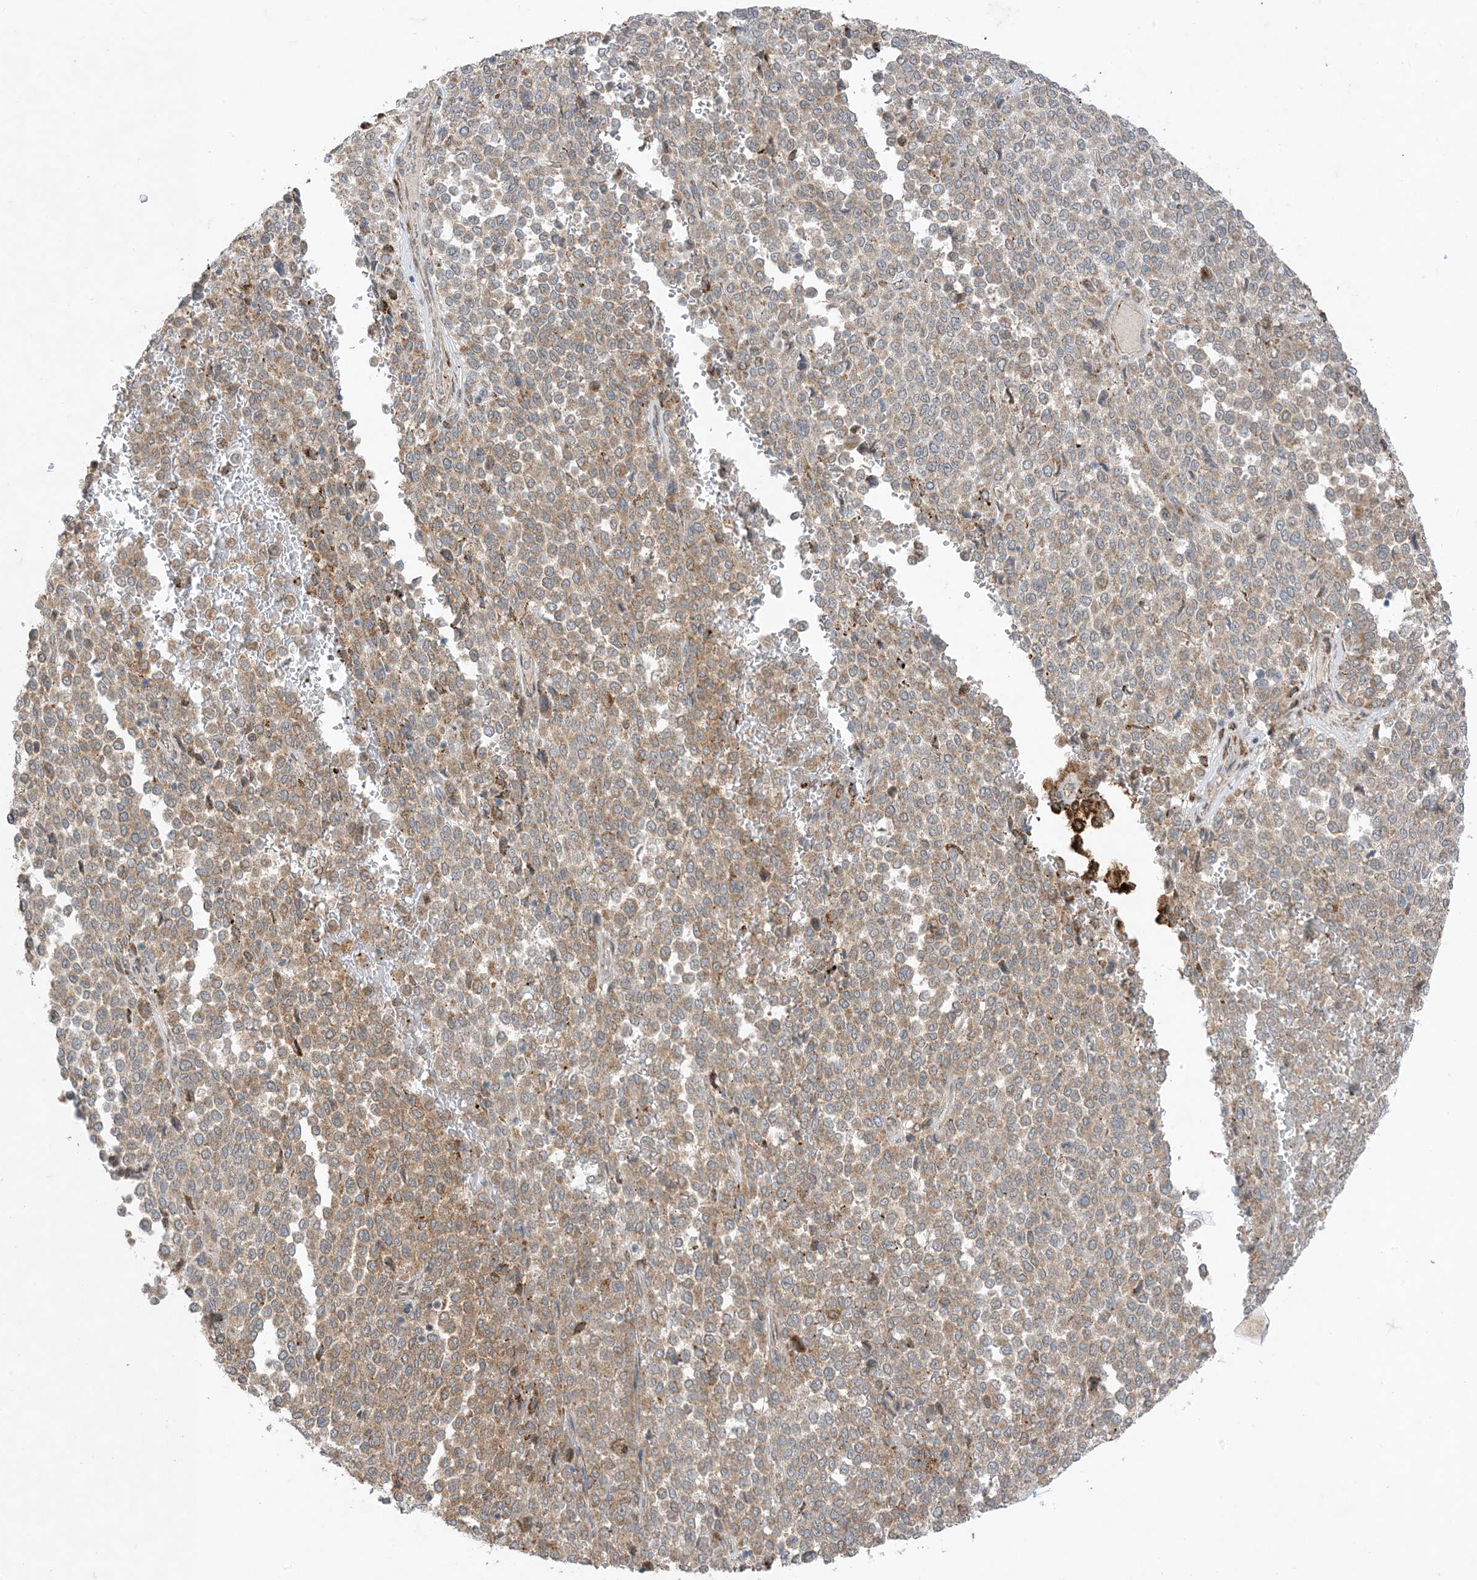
{"staining": {"intensity": "moderate", "quantity": ">75%", "location": "cytoplasmic/membranous"}, "tissue": "melanoma", "cell_type": "Tumor cells", "image_type": "cancer", "snomed": [{"axis": "morphology", "description": "Malignant melanoma, Metastatic site"}, {"axis": "topography", "description": "Pancreas"}], "caption": "Human malignant melanoma (metastatic site) stained with a brown dye displays moderate cytoplasmic/membranous positive staining in approximately >75% of tumor cells.", "gene": "ODC1", "patient": {"sex": "female", "age": 30}}